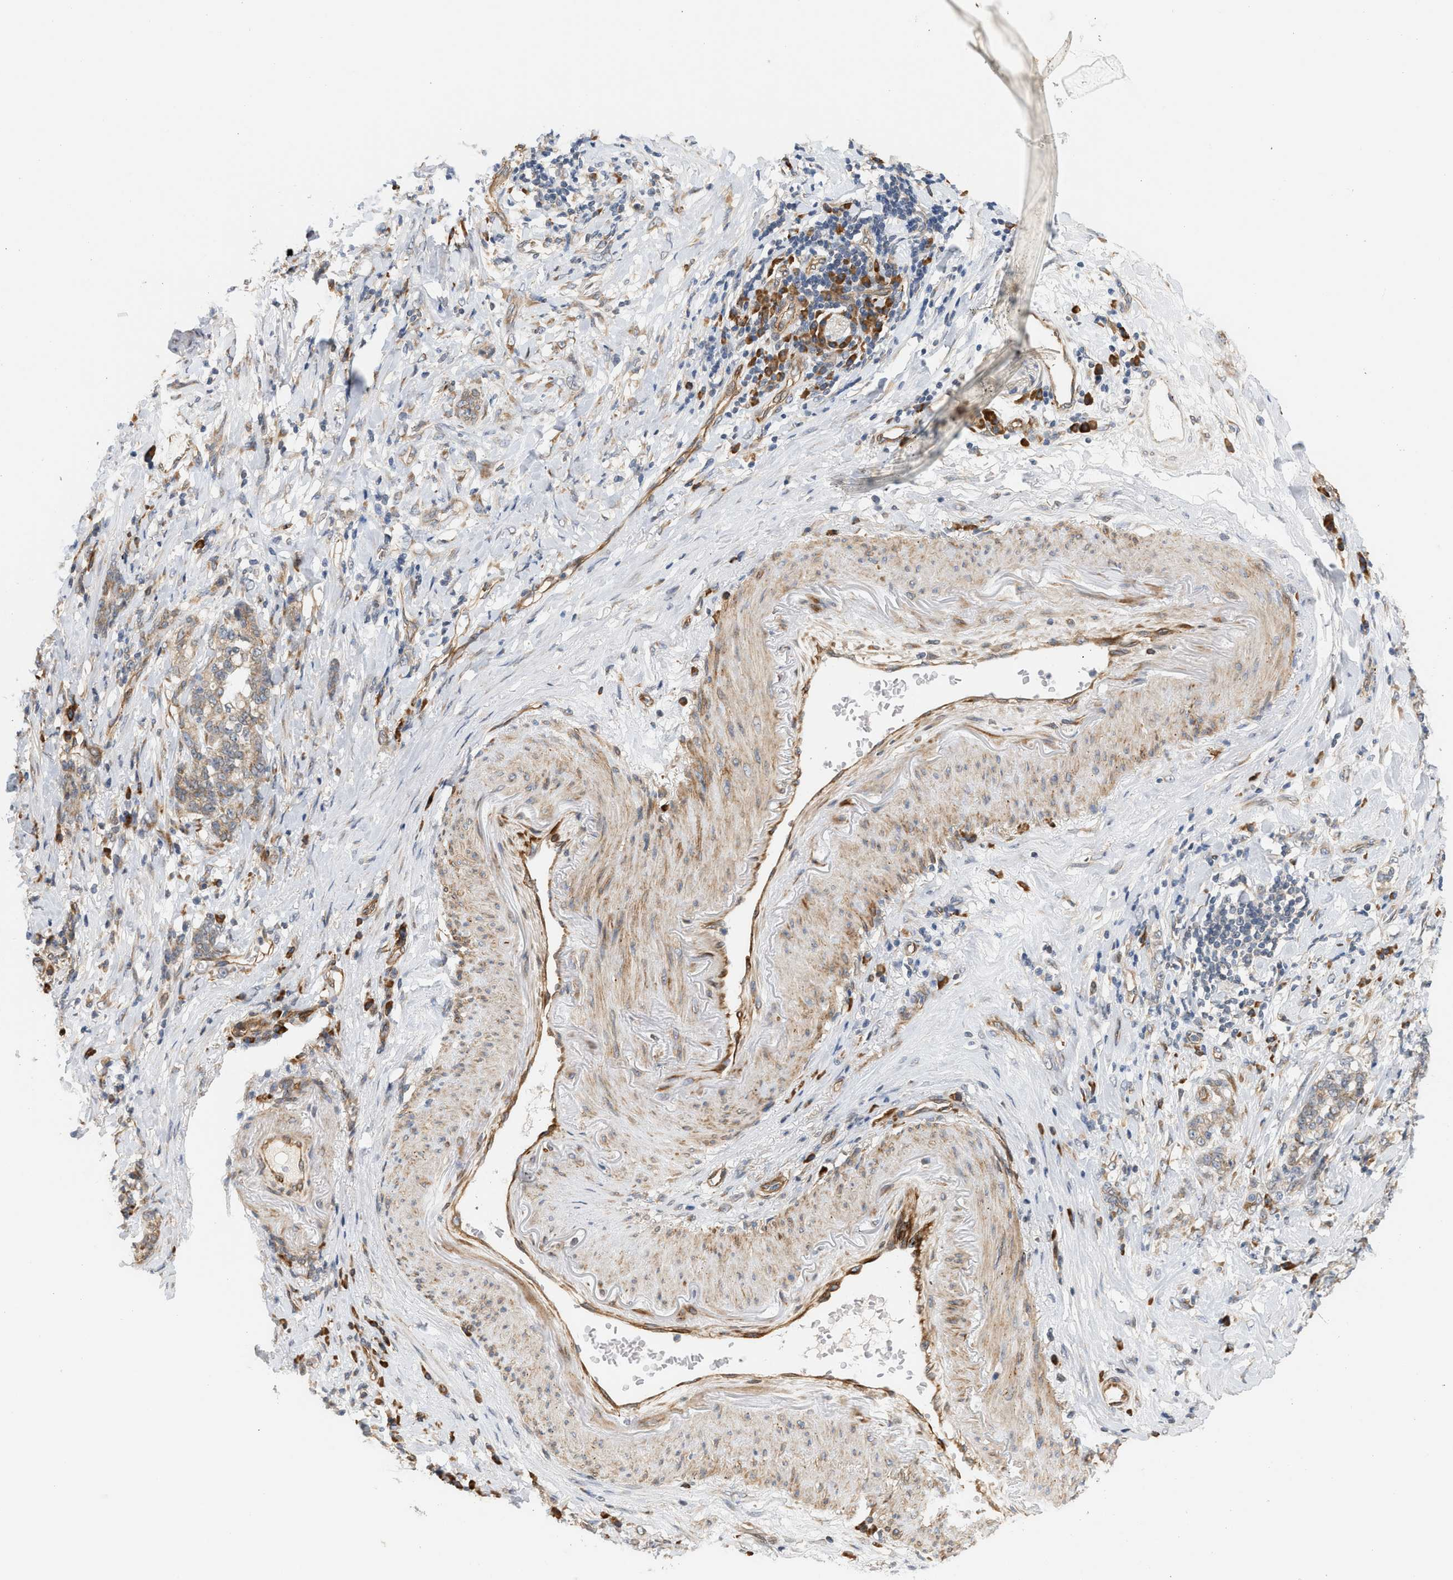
{"staining": {"intensity": "weak", "quantity": ">75%", "location": "cytoplasmic/membranous"}, "tissue": "stomach cancer", "cell_type": "Tumor cells", "image_type": "cancer", "snomed": [{"axis": "morphology", "description": "Adenocarcinoma, NOS"}, {"axis": "topography", "description": "Stomach, lower"}], "caption": "Stomach cancer (adenocarcinoma) stained with DAB immunohistochemistry (IHC) displays low levels of weak cytoplasmic/membranous expression in approximately >75% of tumor cells. (DAB (3,3'-diaminobenzidine) IHC with brightfield microscopy, high magnification).", "gene": "SVOP", "patient": {"sex": "male", "age": 88}}